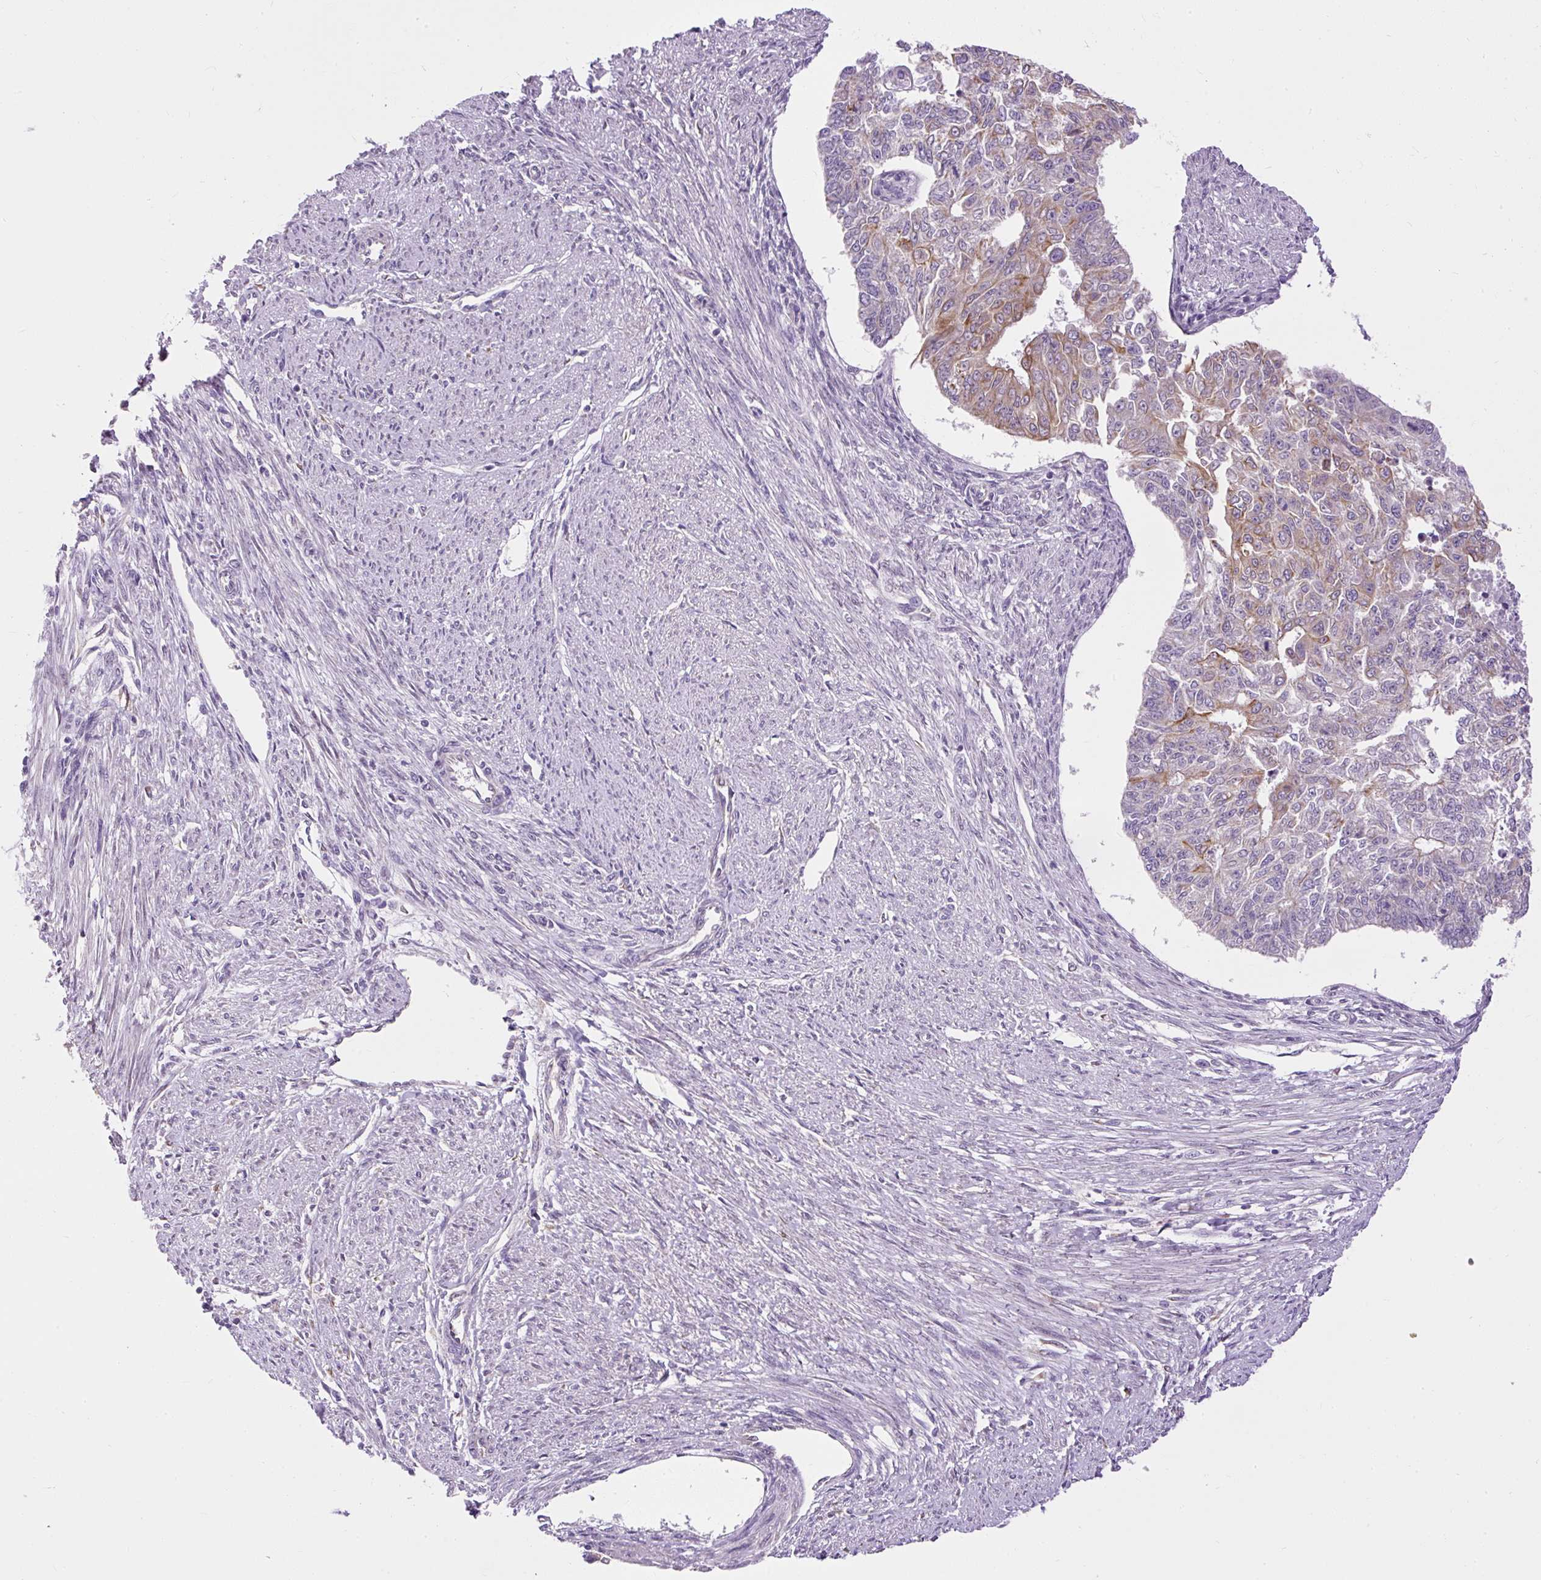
{"staining": {"intensity": "weak", "quantity": "25%-75%", "location": "cytoplasmic/membranous"}, "tissue": "endometrial cancer", "cell_type": "Tumor cells", "image_type": "cancer", "snomed": [{"axis": "morphology", "description": "Adenocarcinoma, NOS"}, {"axis": "topography", "description": "Endometrium"}], "caption": "Weak cytoplasmic/membranous staining for a protein is present in approximately 25%-75% of tumor cells of endometrial adenocarcinoma using immunohistochemistry.", "gene": "FAM149A", "patient": {"sex": "female", "age": 32}}